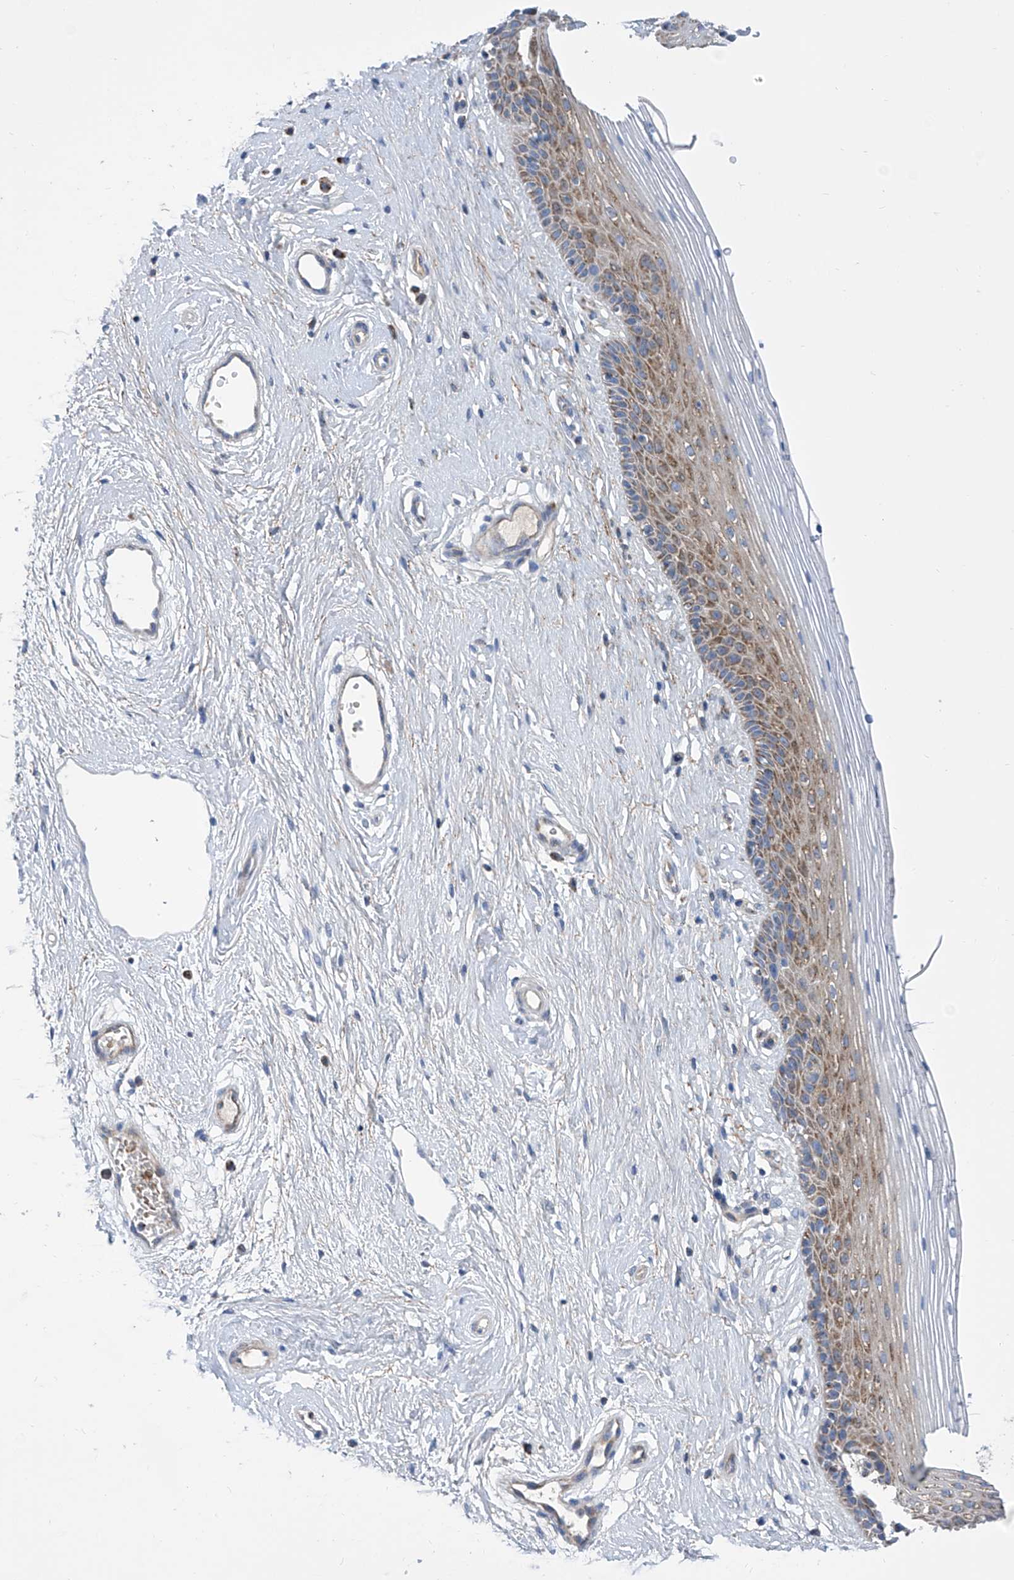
{"staining": {"intensity": "moderate", "quantity": "25%-75%", "location": "cytoplasmic/membranous"}, "tissue": "vagina", "cell_type": "Squamous epithelial cells", "image_type": "normal", "snomed": [{"axis": "morphology", "description": "Normal tissue, NOS"}, {"axis": "topography", "description": "Vagina"}], "caption": "This image exhibits benign vagina stained with immunohistochemistry to label a protein in brown. The cytoplasmic/membranous of squamous epithelial cells show moderate positivity for the protein. Nuclei are counter-stained blue.", "gene": "SRBD1", "patient": {"sex": "female", "age": 46}}